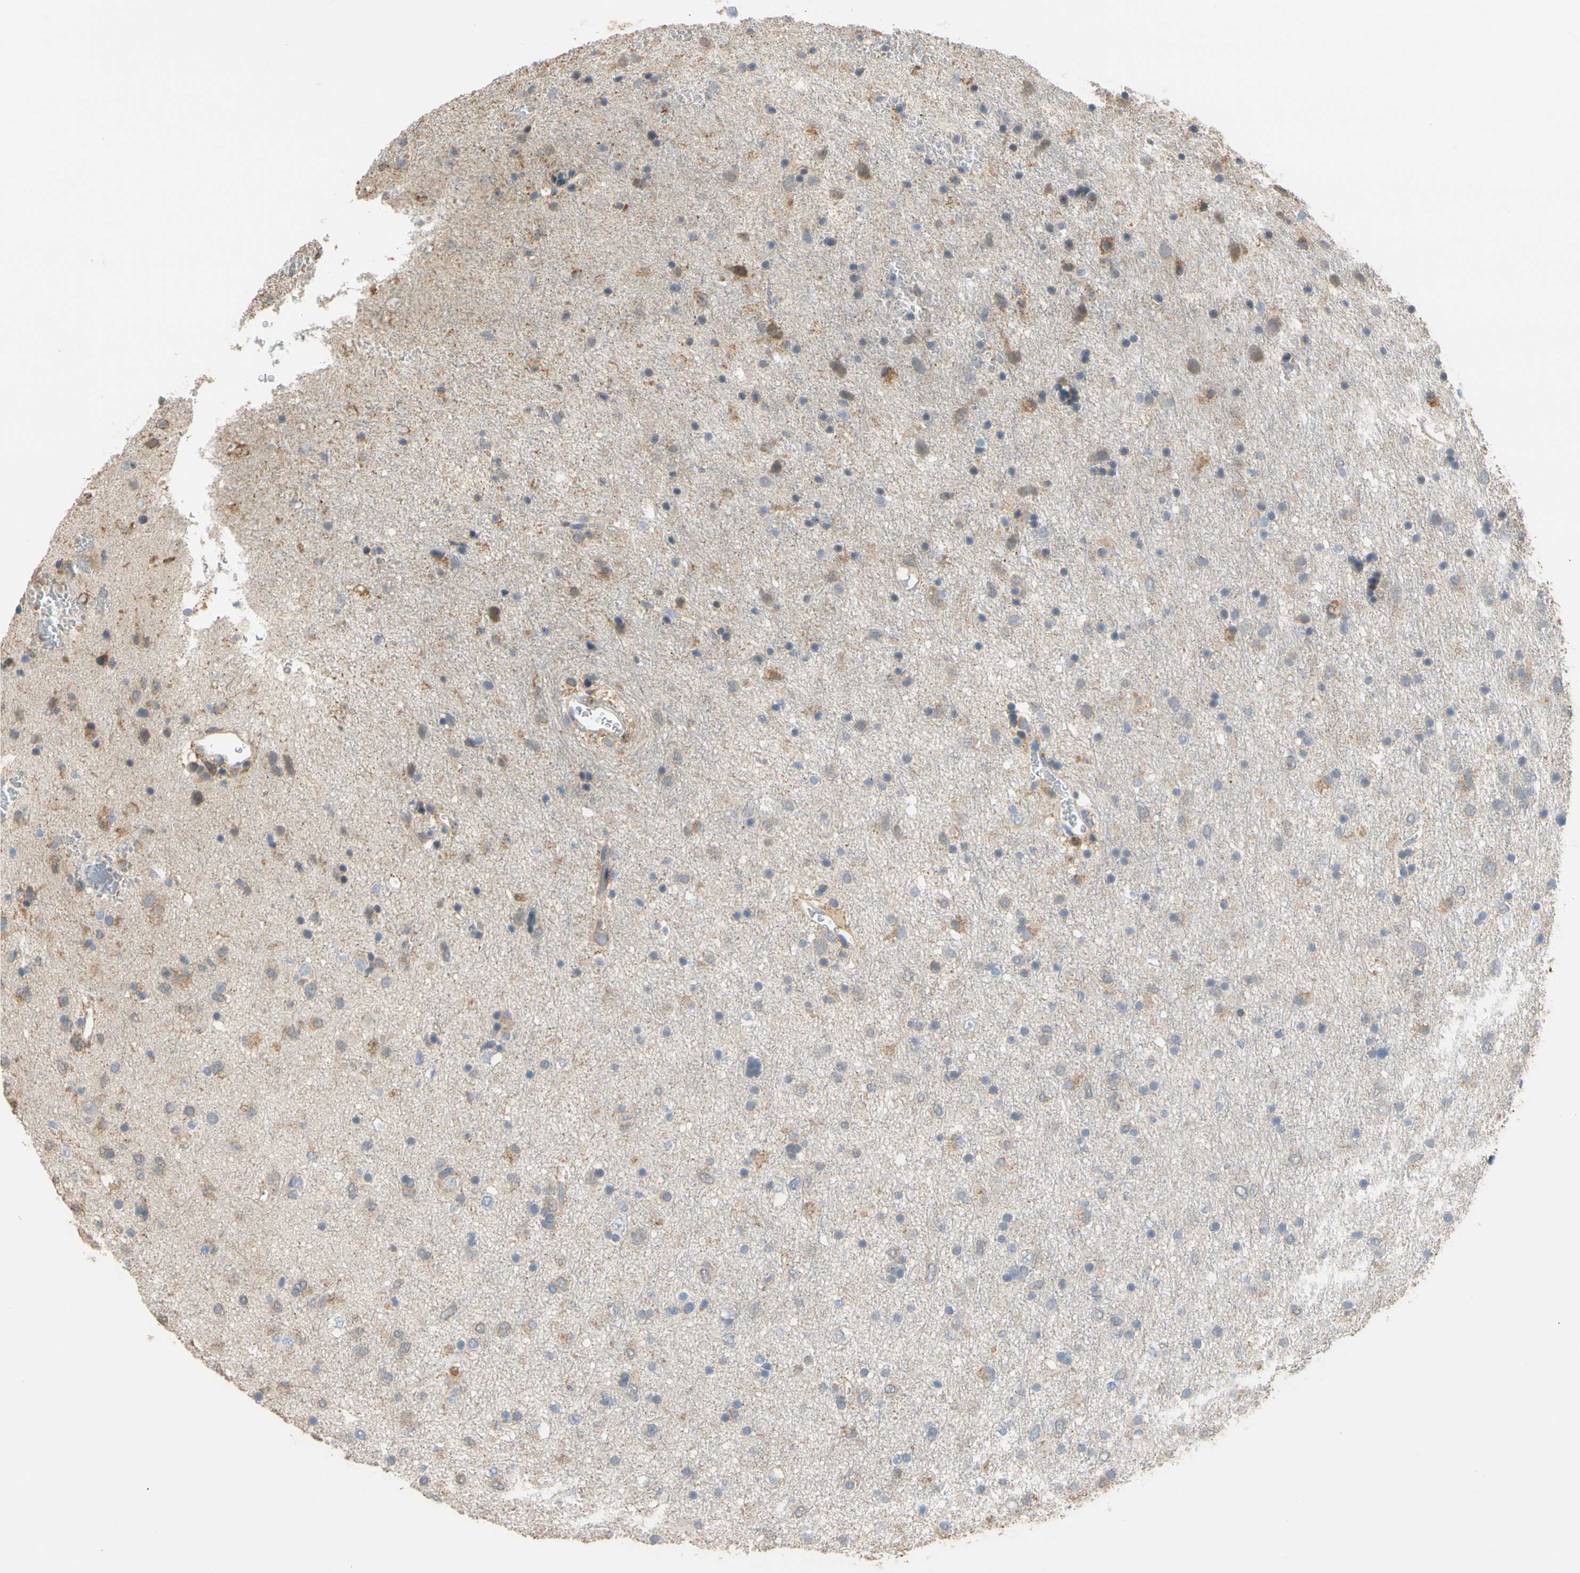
{"staining": {"intensity": "moderate", "quantity": "25%-75%", "location": "cytoplasmic/membranous"}, "tissue": "glioma", "cell_type": "Tumor cells", "image_type": "cancer", "snomed": [{"axis": "morphology", "description": "Glioma, malignant, Low grade"}, {"axis": "topography", "description": "Brain"}], "caption": "This histopathology image demonstrates immunohistochemistry (IHC) staining of malignant glioma (low-grade), with medium moderate cytoplasmic/membranous expression in about 25%-75% of tumor cells.", "gene": "ALDH1A2", "patient": {"sex": "male", "age": 77}}